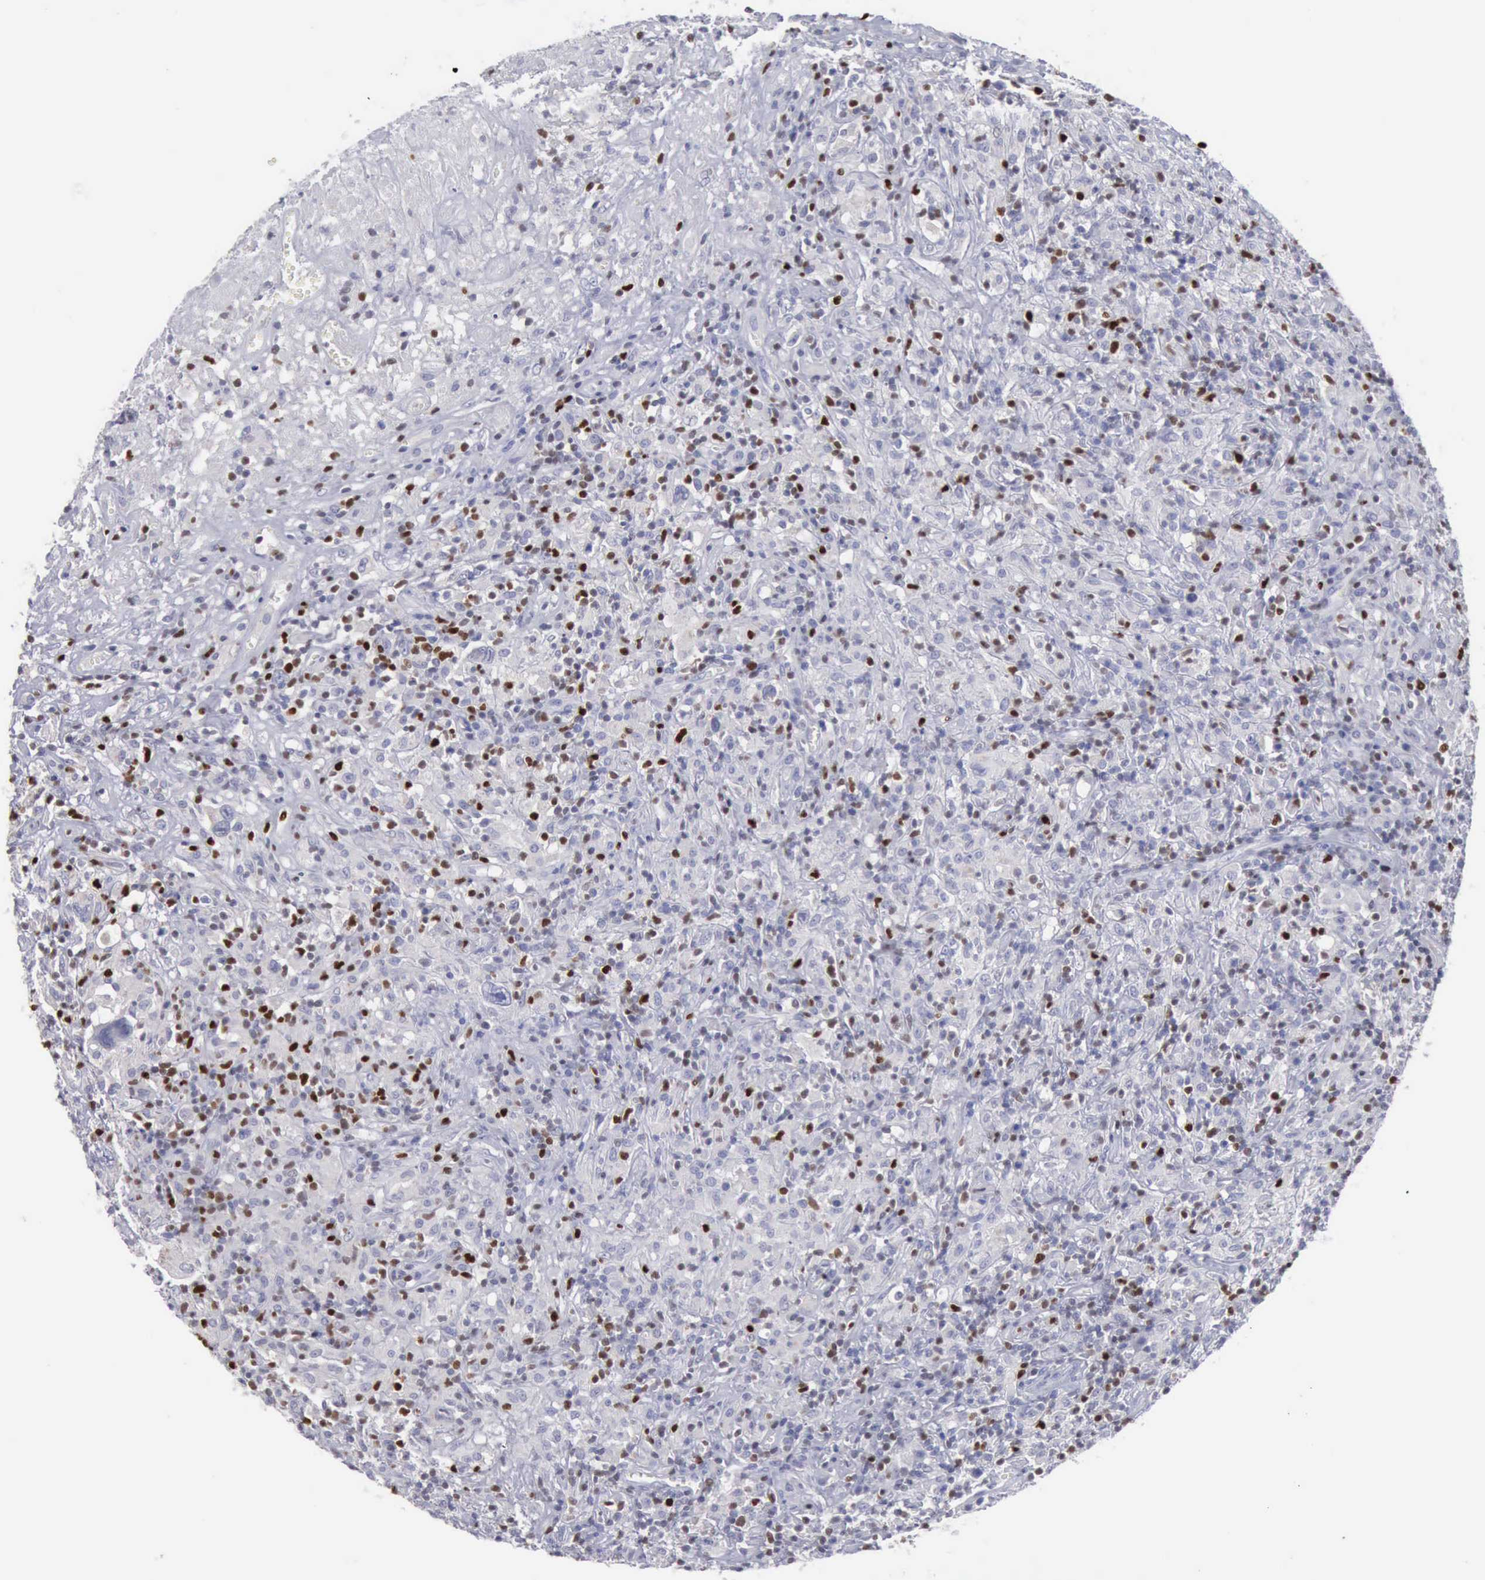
{"staining": {"intensity": "negative", "quantity": "none", "location": "none"}, "tissue": "lymphoma", "cell_type": "Tumor cells", "image_type": "cancer", "snomed": [{"axis": "morphology", "description": "Hodgkin's disease, NOS"}, {"axis": "topography", "description": "Lymph node"}], "caption": "Human lymphoma stained for a protein using immunohistochemistry reveals no expression in tumor cells.", "gene": "SATB2", "patient": {"sex": "male", "age": 46}}